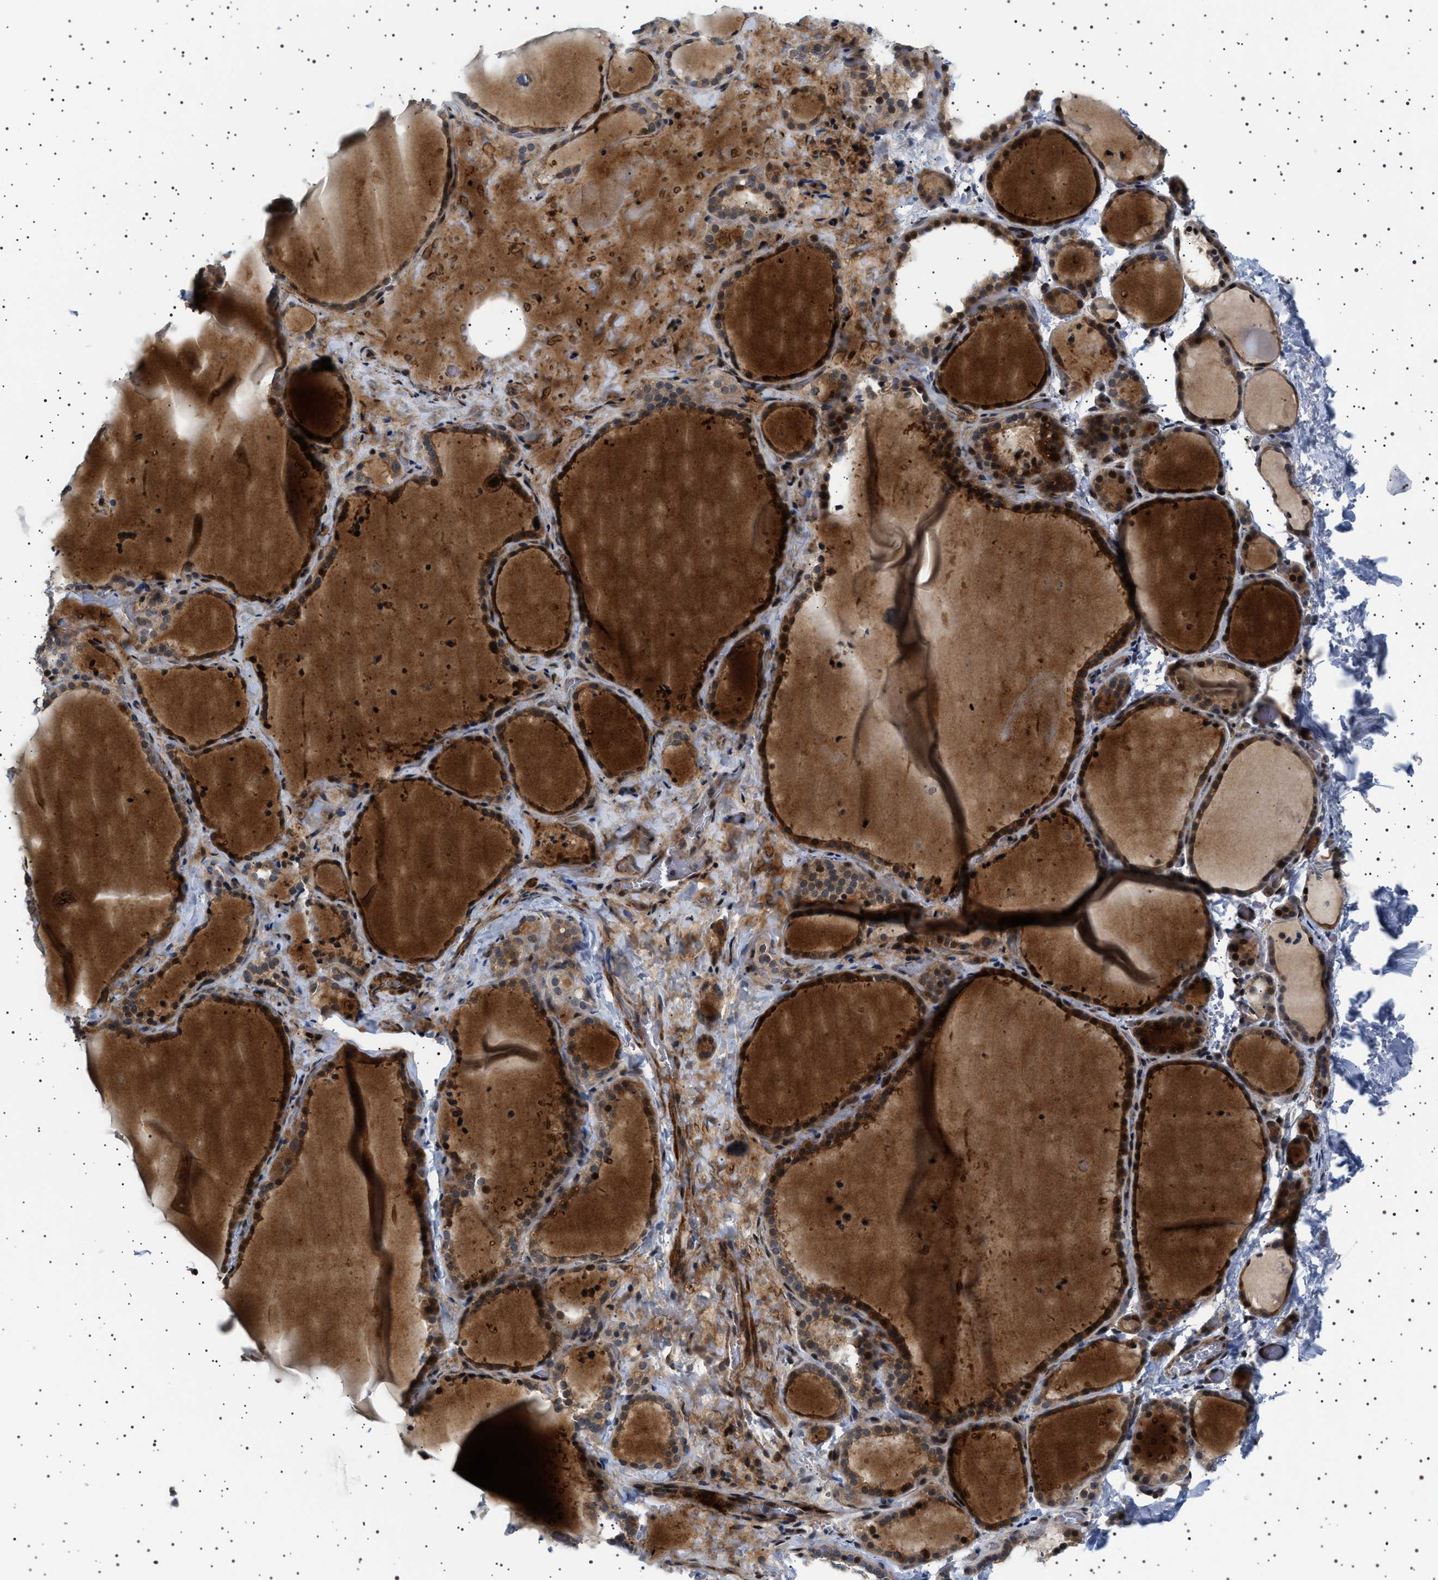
{"staining": {"intensity": "moderate", "quantity": ">75%", "location": "cytoplasmic/membranous,nuclear"}, "tissue": "thyroid gland", "cell_type": "Glandular cells", "image_type": "normal", "snomed": [{"axis": "morphology", "description": "Normal tissue, NOS"}, {"axis": "topography", "description": "Thyroid gland"}], "caption": "This is a histology image of immunohistochemistry staining of unremarkable thyroid gland, which shows moderate expression in the cytoplasmic/membranous,nuclear of glandular cells.", "gene": "BAG3", "patient": {"sex": "female", "age": 22}}